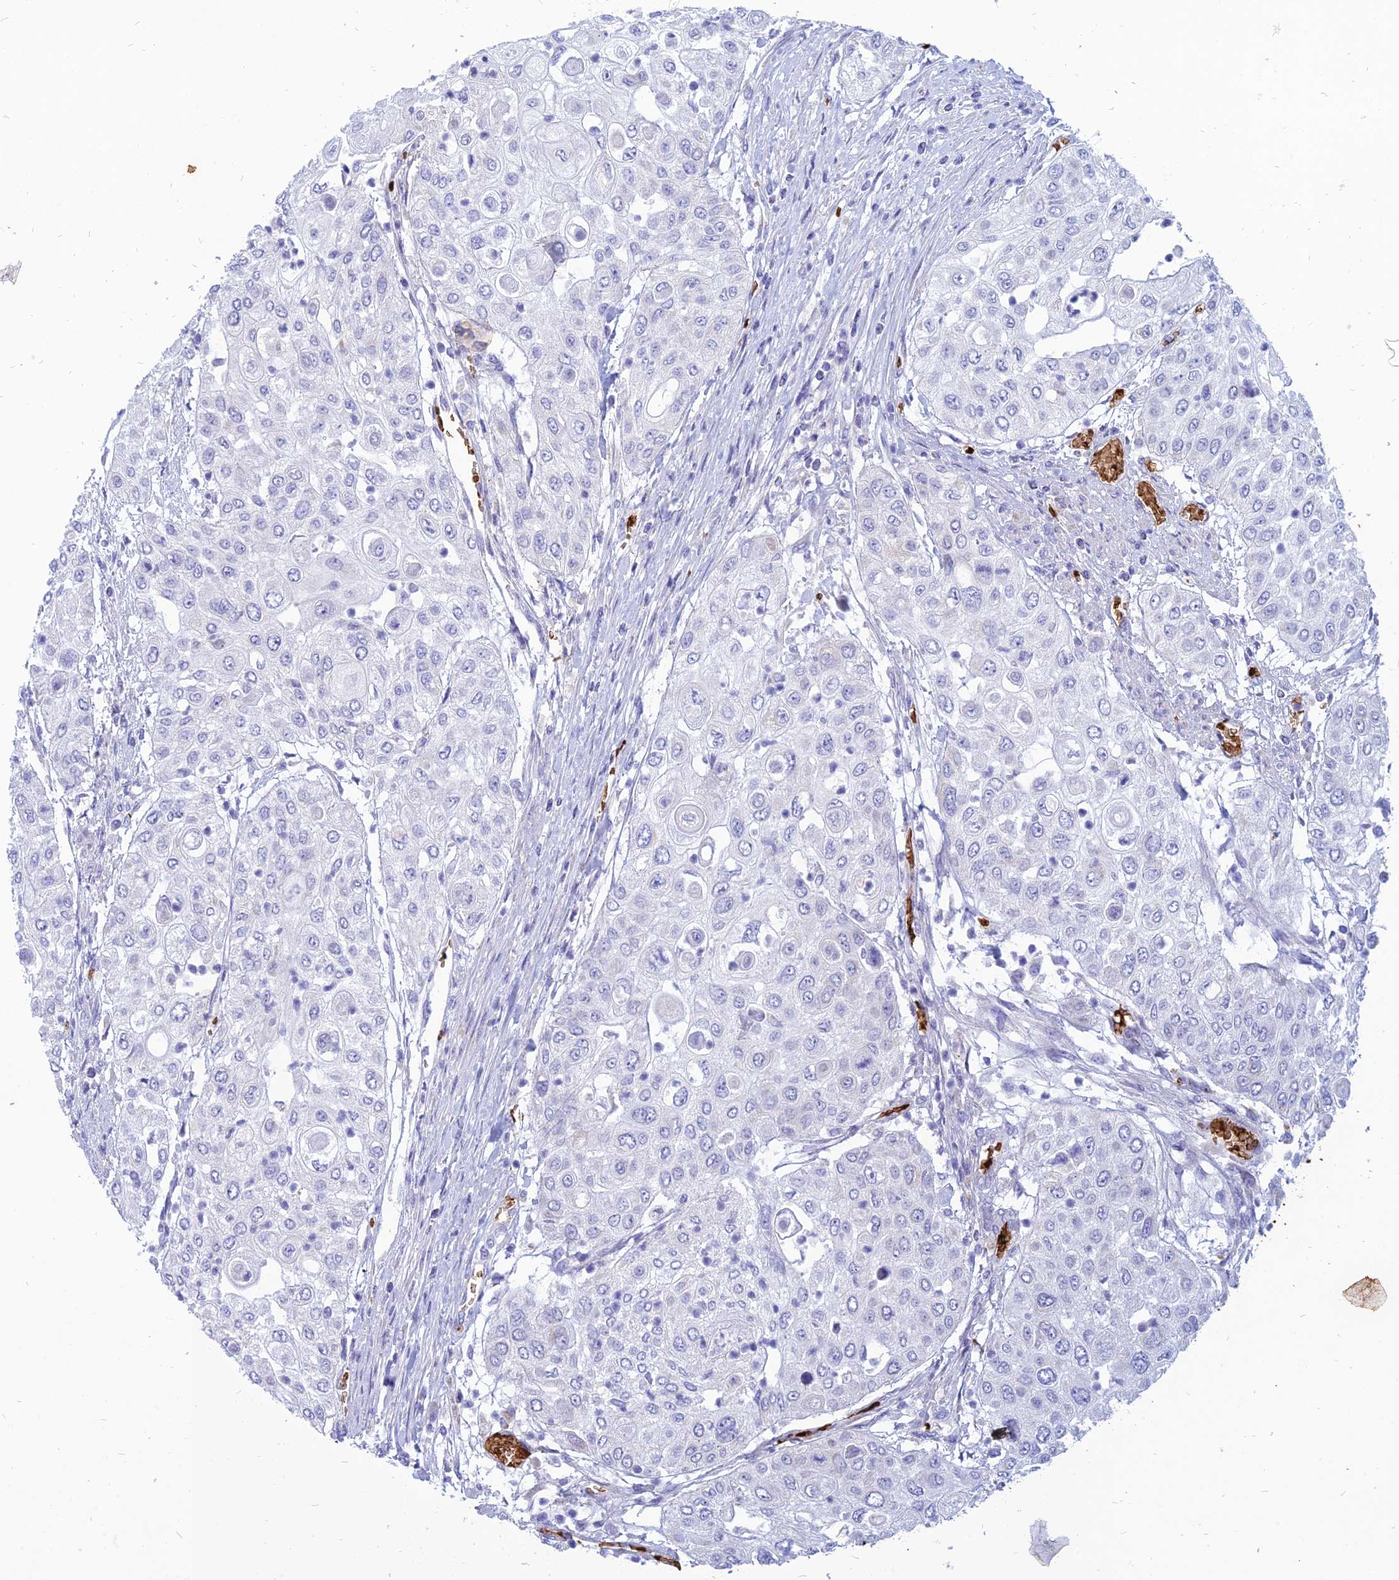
{"staining": {"intensity": "negative", "quantity": "none", "location": "none"}, "tissue": "urothelial cancer", "cell_type": "Tumor cells", "image_type": "cancer", "snomed": [{"axis": "morphology", "description": "Urothelial carcinoma, High grade"}, {"axis": "topography", "description": "Urinary bladder"}], "caption": "An immunohistochemistry micrograph of urothelial cancer is shown. There is no staining in tumor cells of urothelial cancer.", "gene": "HHAT", "patient": {"sex": "female", "age": 79}}